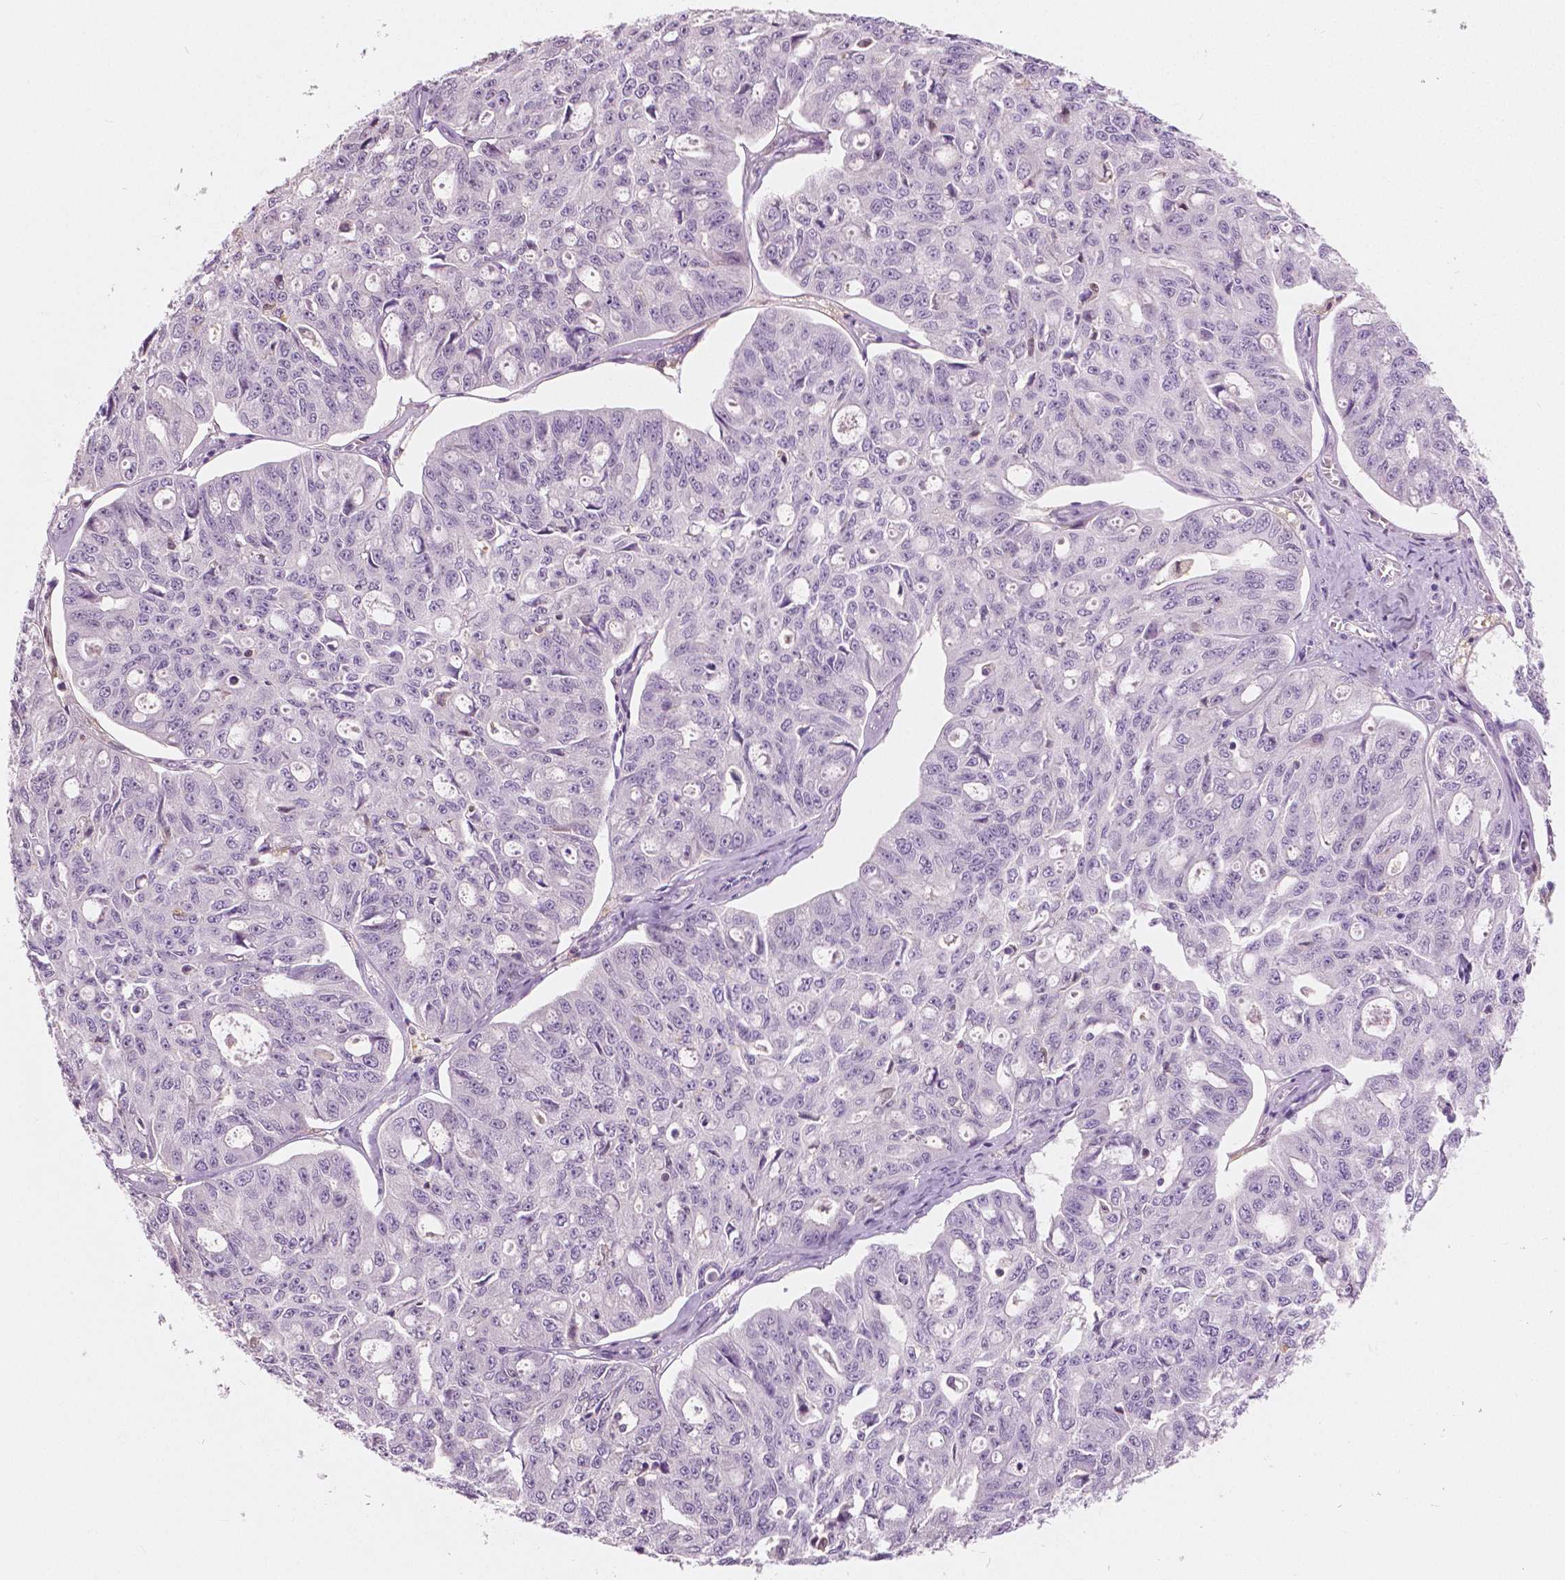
{"staining": {"intensity": "negative", "quantity": "none", "location": "none"}, "tissue": "ovarian cancer", "cell_type": "Tumor cells", "image_type": "cancer", "snomed": [{"axis": "morphology", "description": "Carcinoma, endometroid"}, {"axis": "topography", "description": "Ovary"}], "caption": "Immunohistochemistry of human ovarian endometroid carcinoma exhibits no expression in tumor cells. (DAB immunohistochemistry (IHC) with hematoxylin counter stain).", "gene": "GALM", "patient": {"sex": "female", "age": 65}}